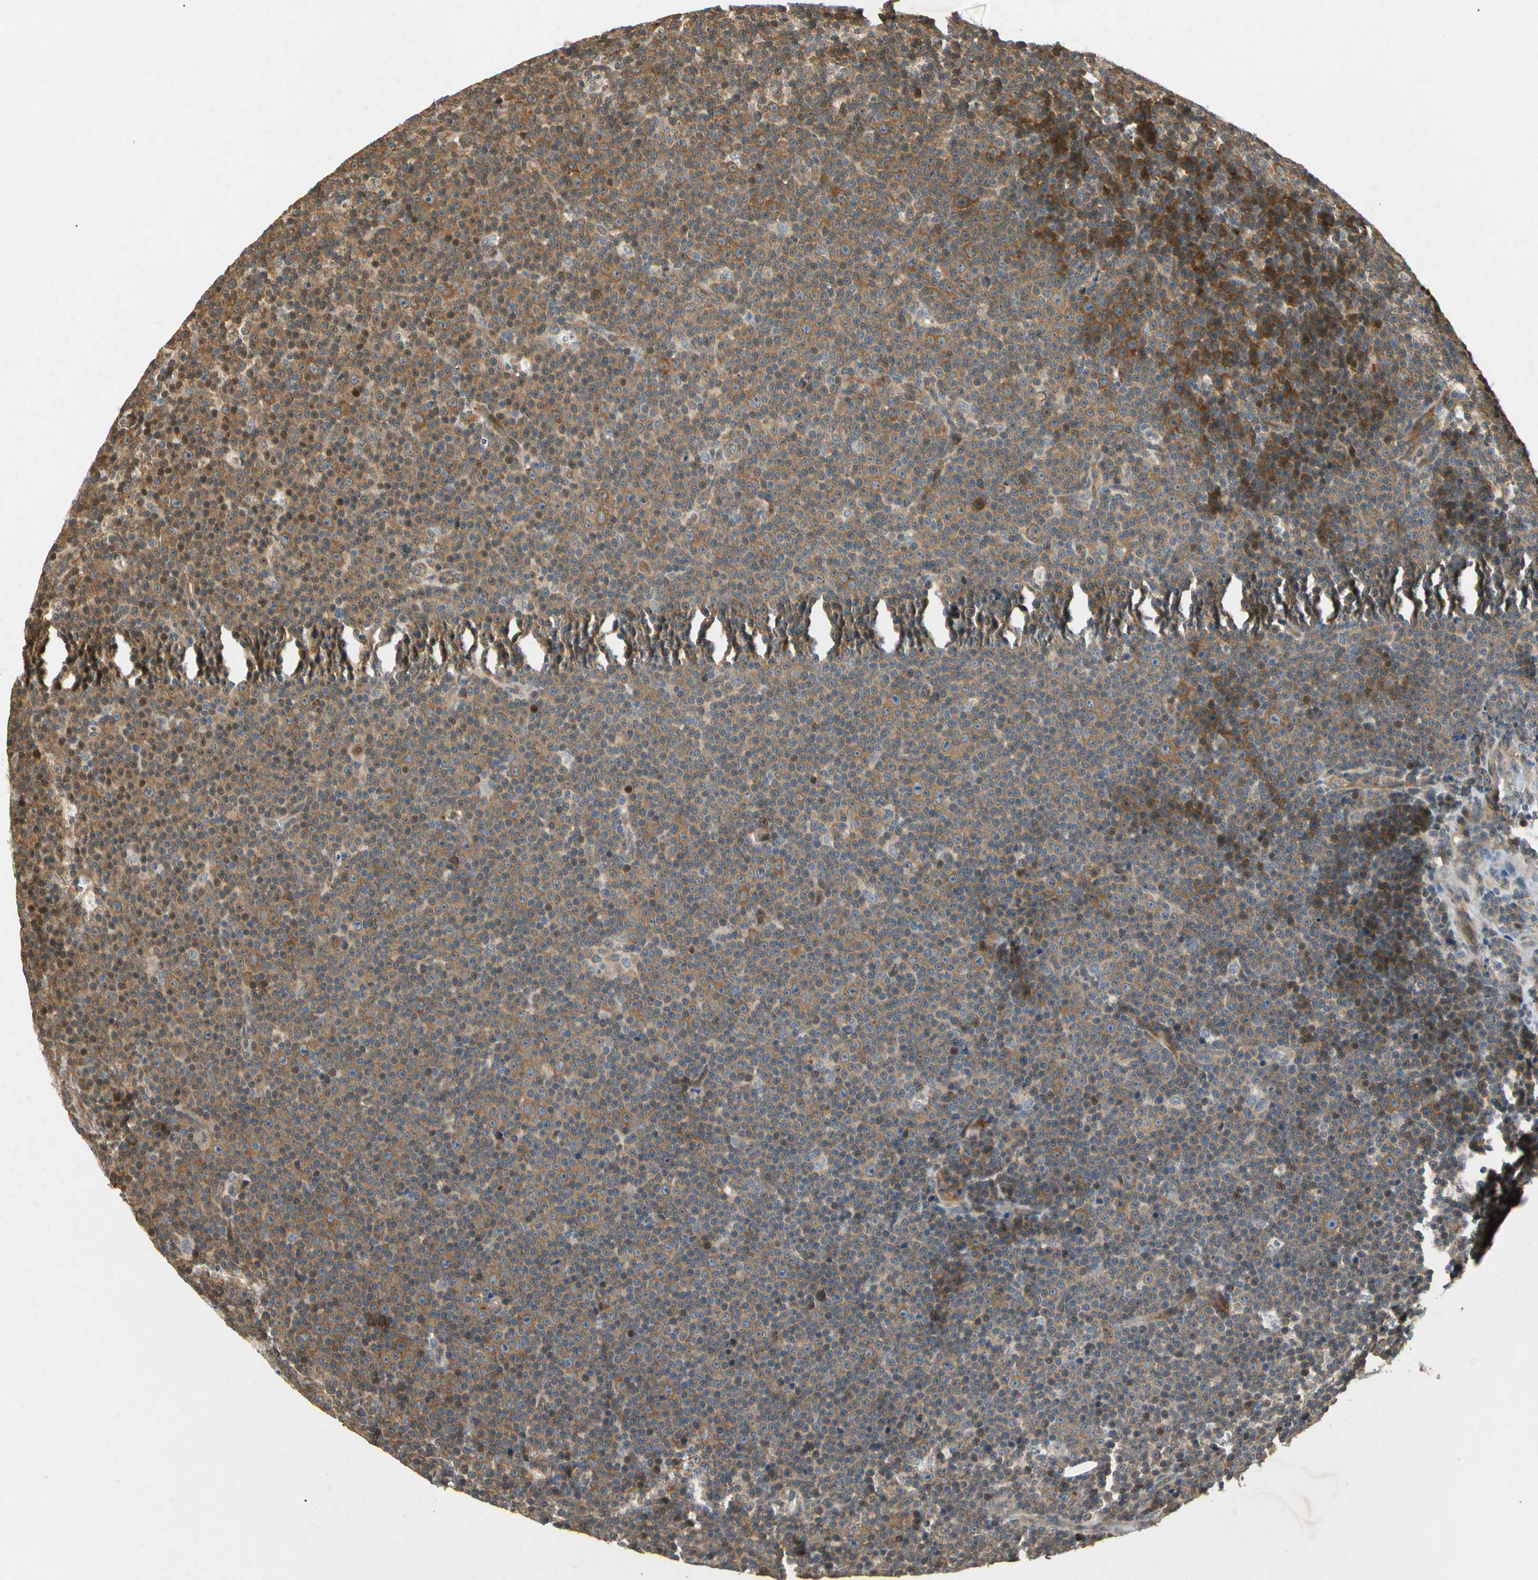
{"staining": {"intensity": "moderate", "quantity": ">75%", "location": "cytoplasmic/membranous"}, "tissue": "lymphoma", "cell_type": "Tumor cells", "image_type": "cancer", "snomed": [{"axis": "morphology", "description": "Malignant lymphoma, non-Hodgkin's type, Low grade"}, {"axis": "topography", "description": "Lymph node"}], "caption": "A histopathology image showing moderate cytoplasmic/membranous expression in about >75% of tumor cells in lymphoma, as visualized by brown immunohistochemical staining.", "gene": "EIF1AX", "patient": {"sex": "female", "age": 67}}